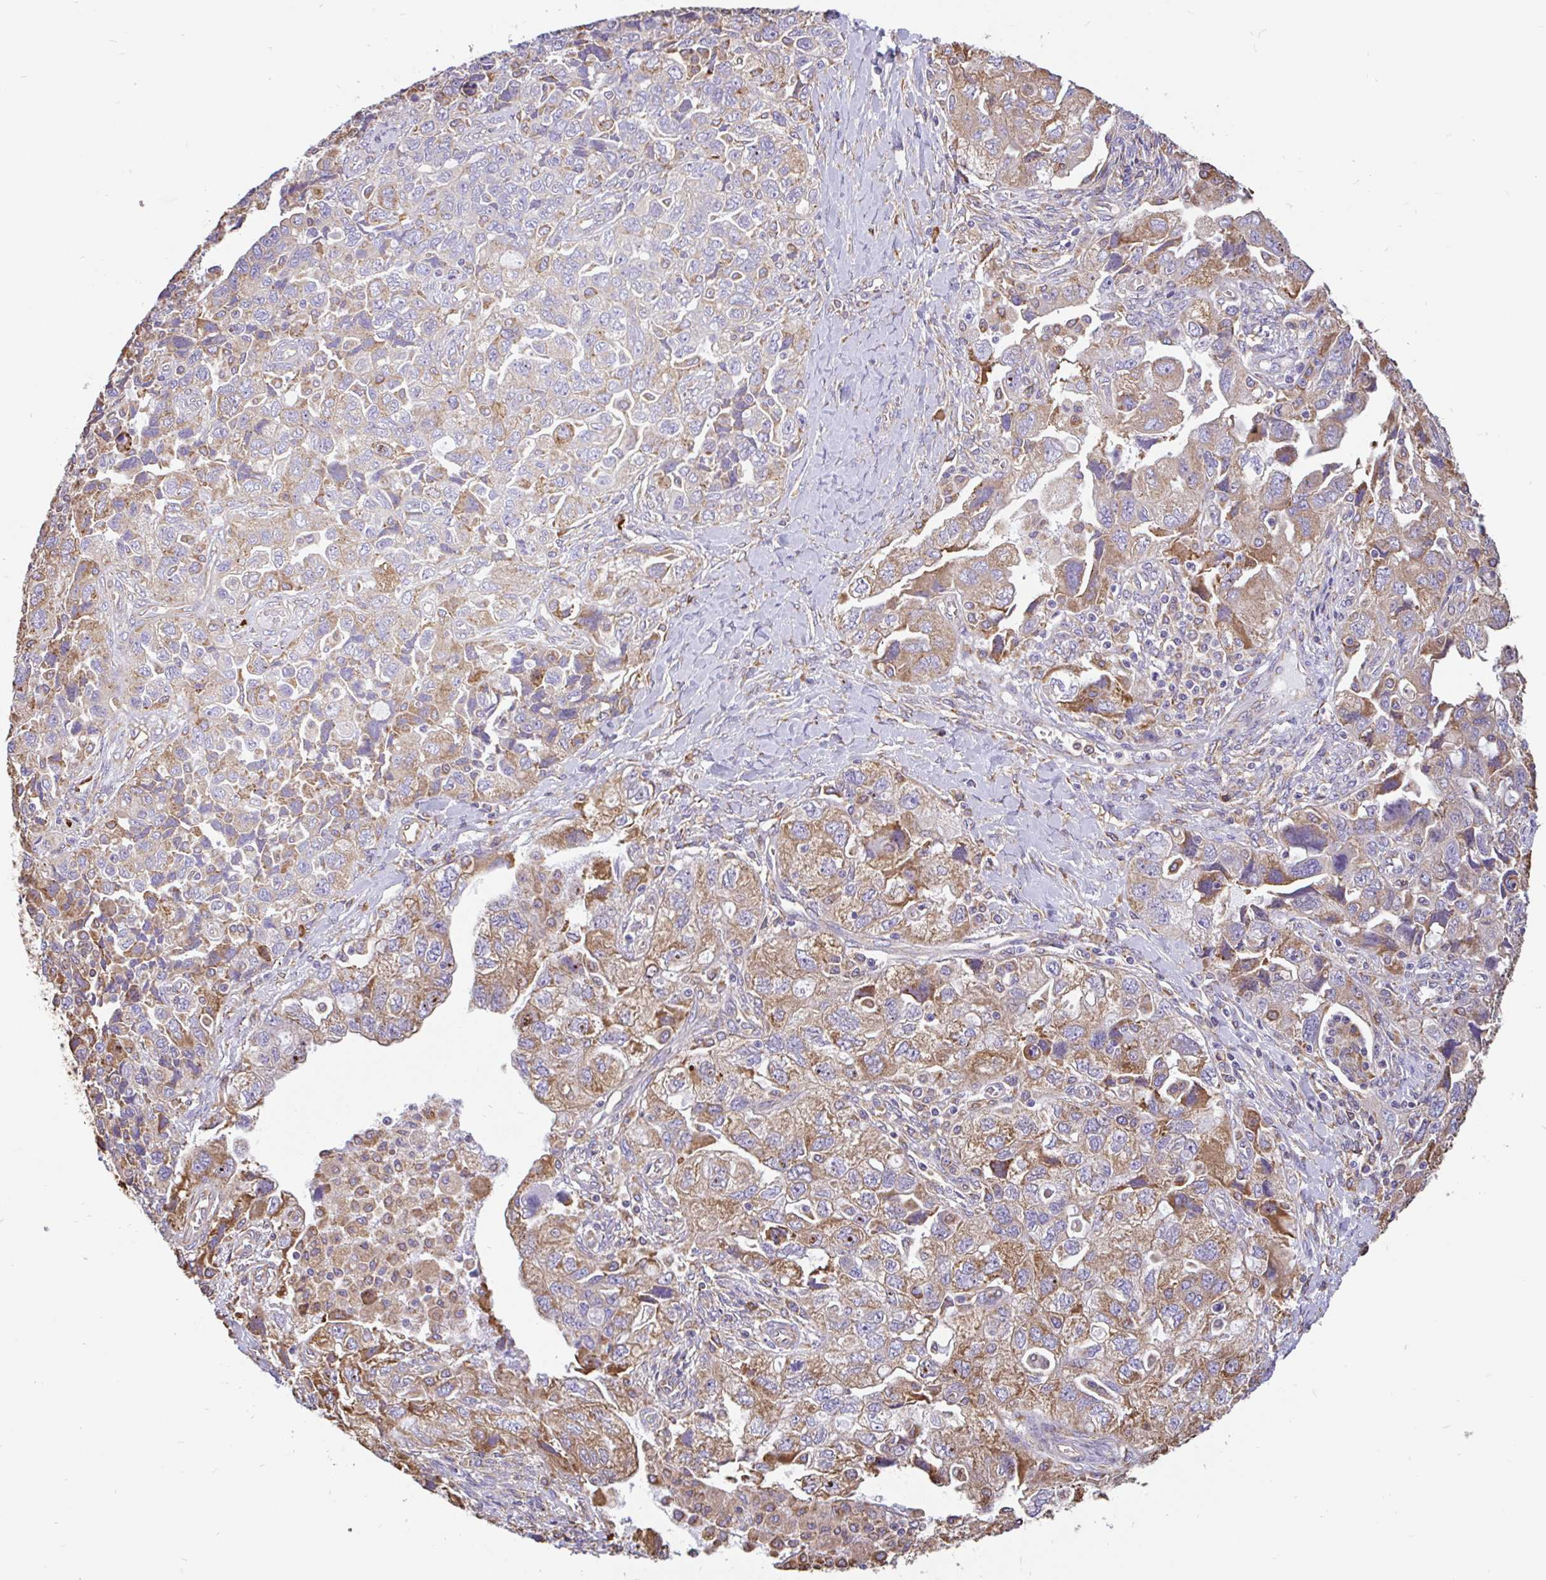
{"staining": {"intensity": "moderate", "quantity": "25%-75%", "location": "cytoplasmic/membranous"}, "tissue": "ovarian cancer", "cell_type": "Tumor cells", "image_type": "cancer", "snomed": [{"axis": "morphology", "description": "Carcinoma, NOS"}, {"axis": "morphology", "description": "Cystadenocarcinoma, serous, NOS"}, {"axis": "topography", "description": "Ovary"}], "caption": "High-power microscopy captured an IHC image of ovarian cancer (serous cystadenocarcinoma), revealing moderate cytoplasmic/membranous staining in approximately 25%-75% of tumor cells.", "gene": "EML5", "patient": {"sex": "female", "age": 69}}